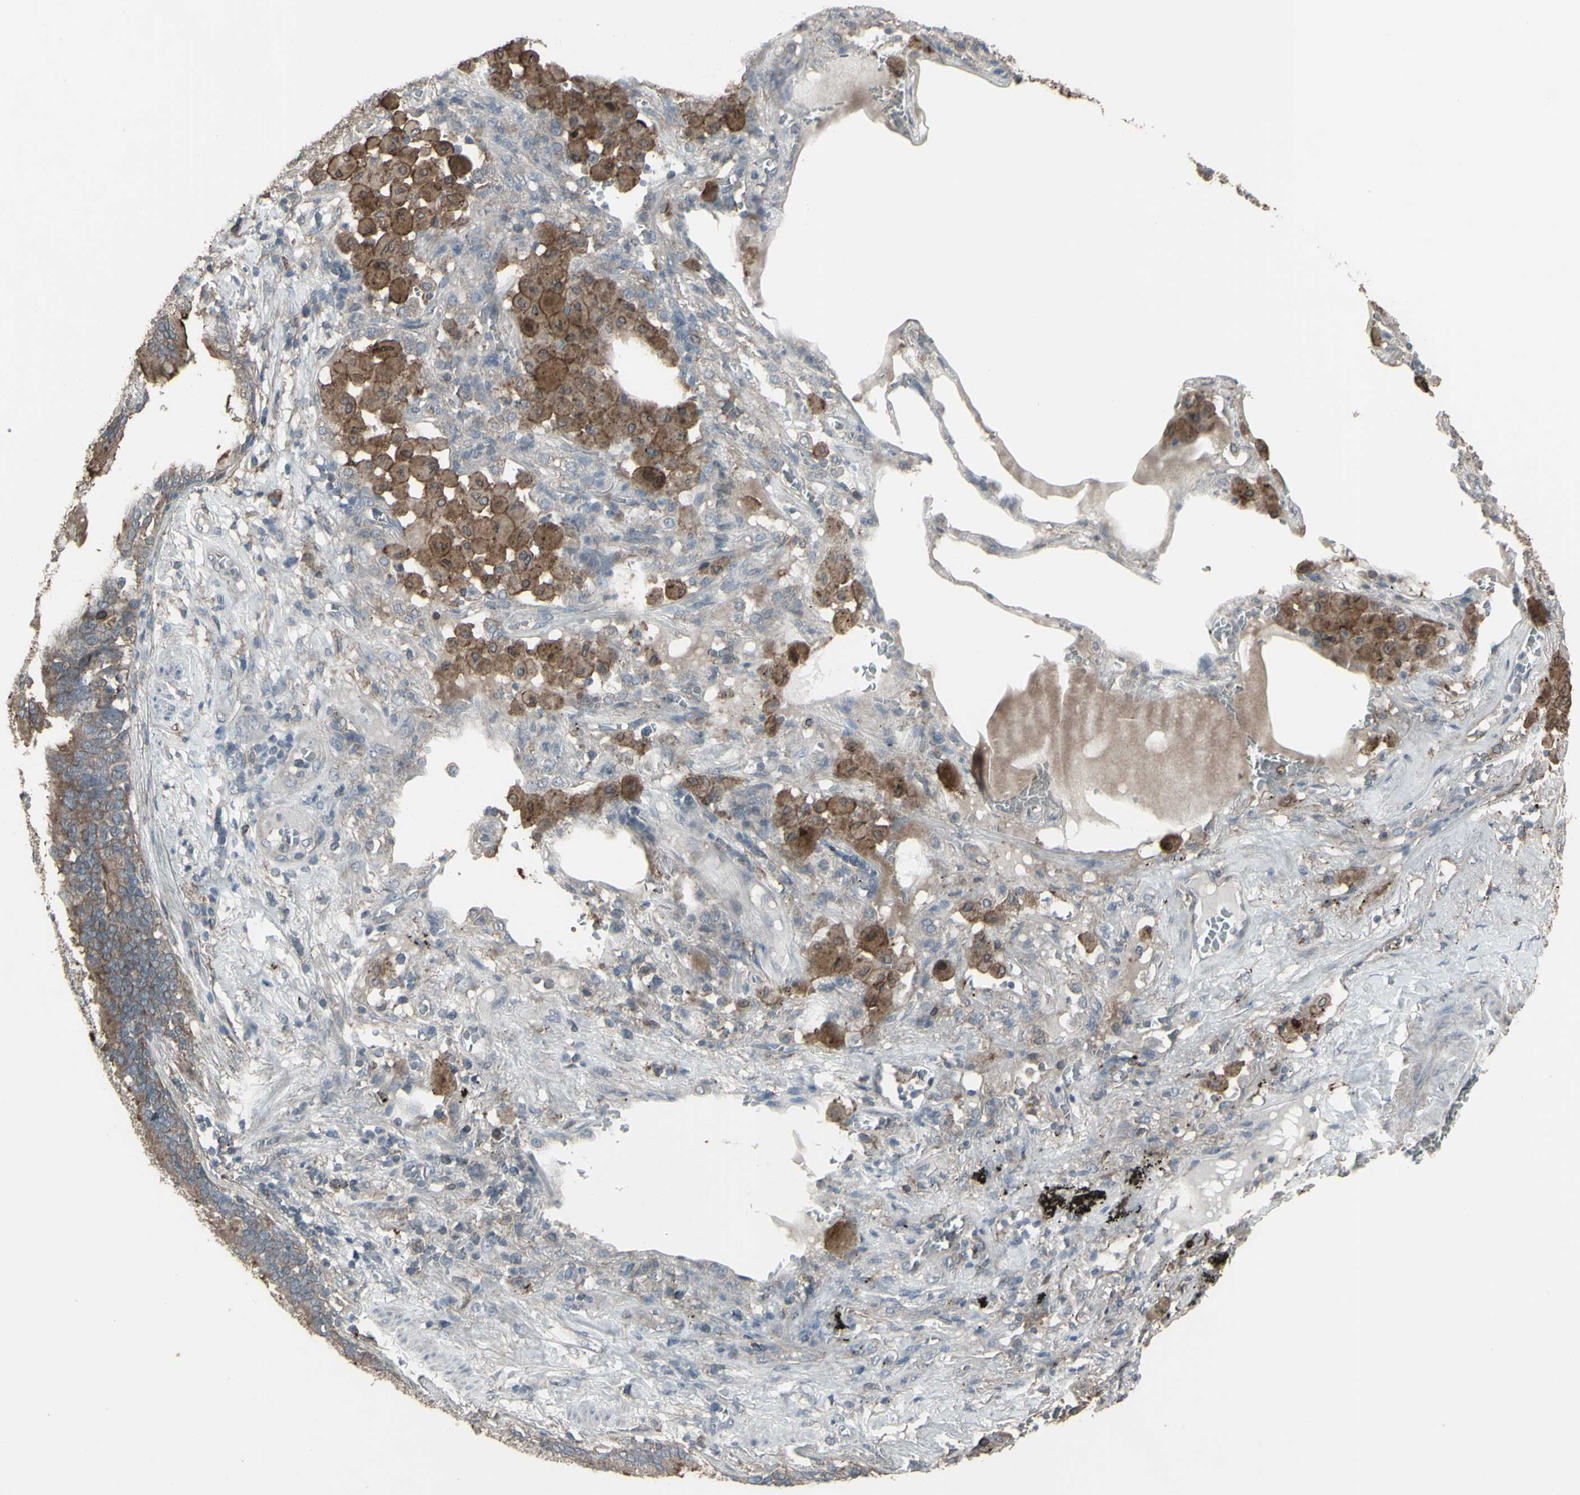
{"staining": {"intensity": "weak", "quantity": "25%-75%", "location": "cytoplasmic/membranous"}, "tissue": "lung cancer", "cell_type": "Tumor cells", "image_type": "cancer", "snomed": [{"axis": "morphology", "description": "Squamous cell carcinoma, NOS"}, {"axis": "topography", "description": "Lung"}], "caption": "Human squamous cell carcinoma (lung) stained for a protein (brown) shows weak cytoplasmic/membranous positive staining in about 25%-75% of tumor cells.", "gene": "SMO", "patient": {"sex": "male", "age": 57}}